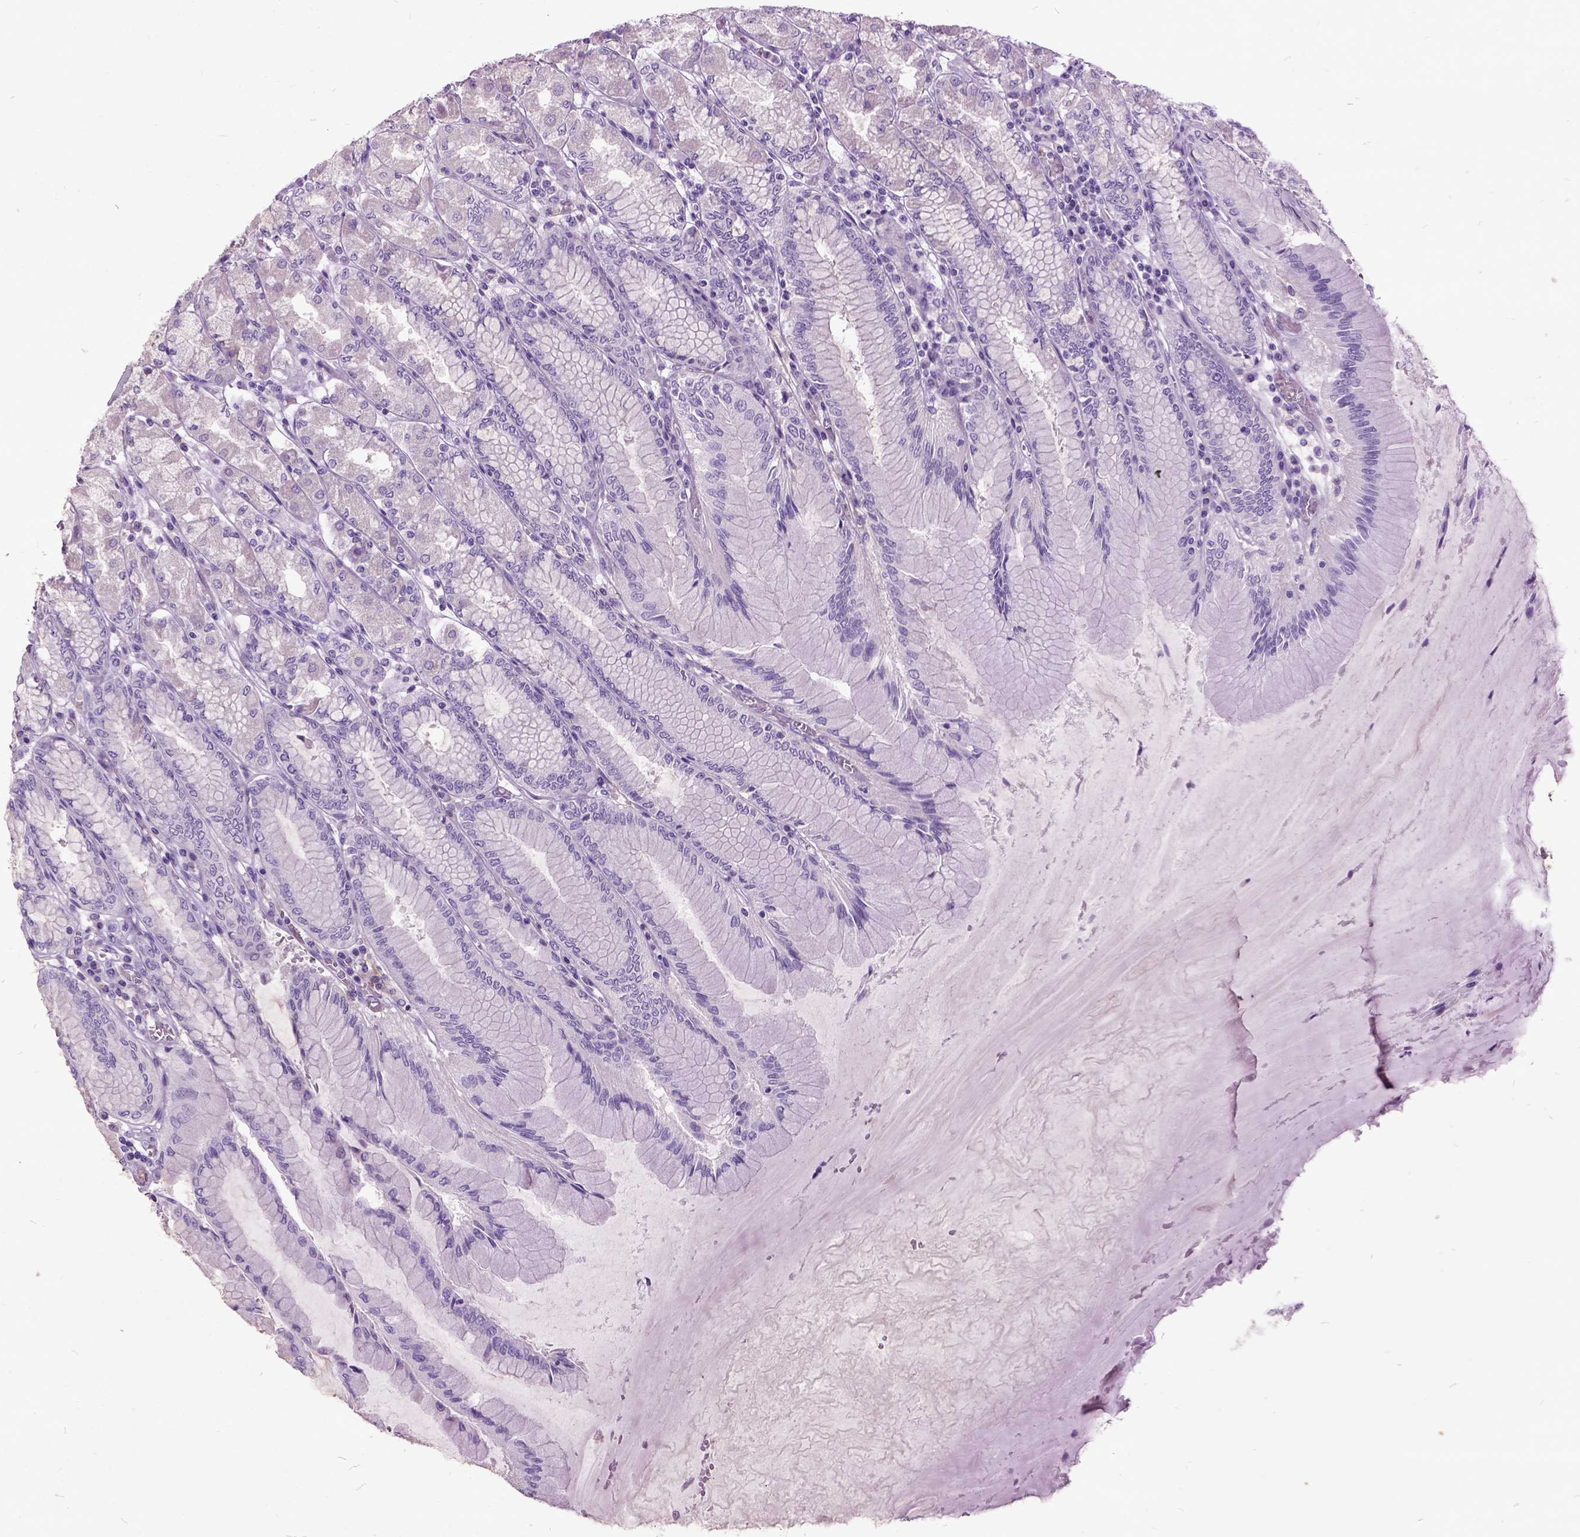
{"staining": {"intensity": "negative", "quantity": "none", "location": "none"}, "tissue": "stomach", "cell_type": "Glandular cells", "image_type": "normal", "snomed": [{"axis": "morphology", "description": "Normal tissue, NOS"}, {"axis": "topography", "description": "Stomach, upper"}], "caption": "IHC of unremarkable human stomach demonstrates no expression in glandular cells.", "gene": "MME", "patient": {"sex": "male", "age": 69}}